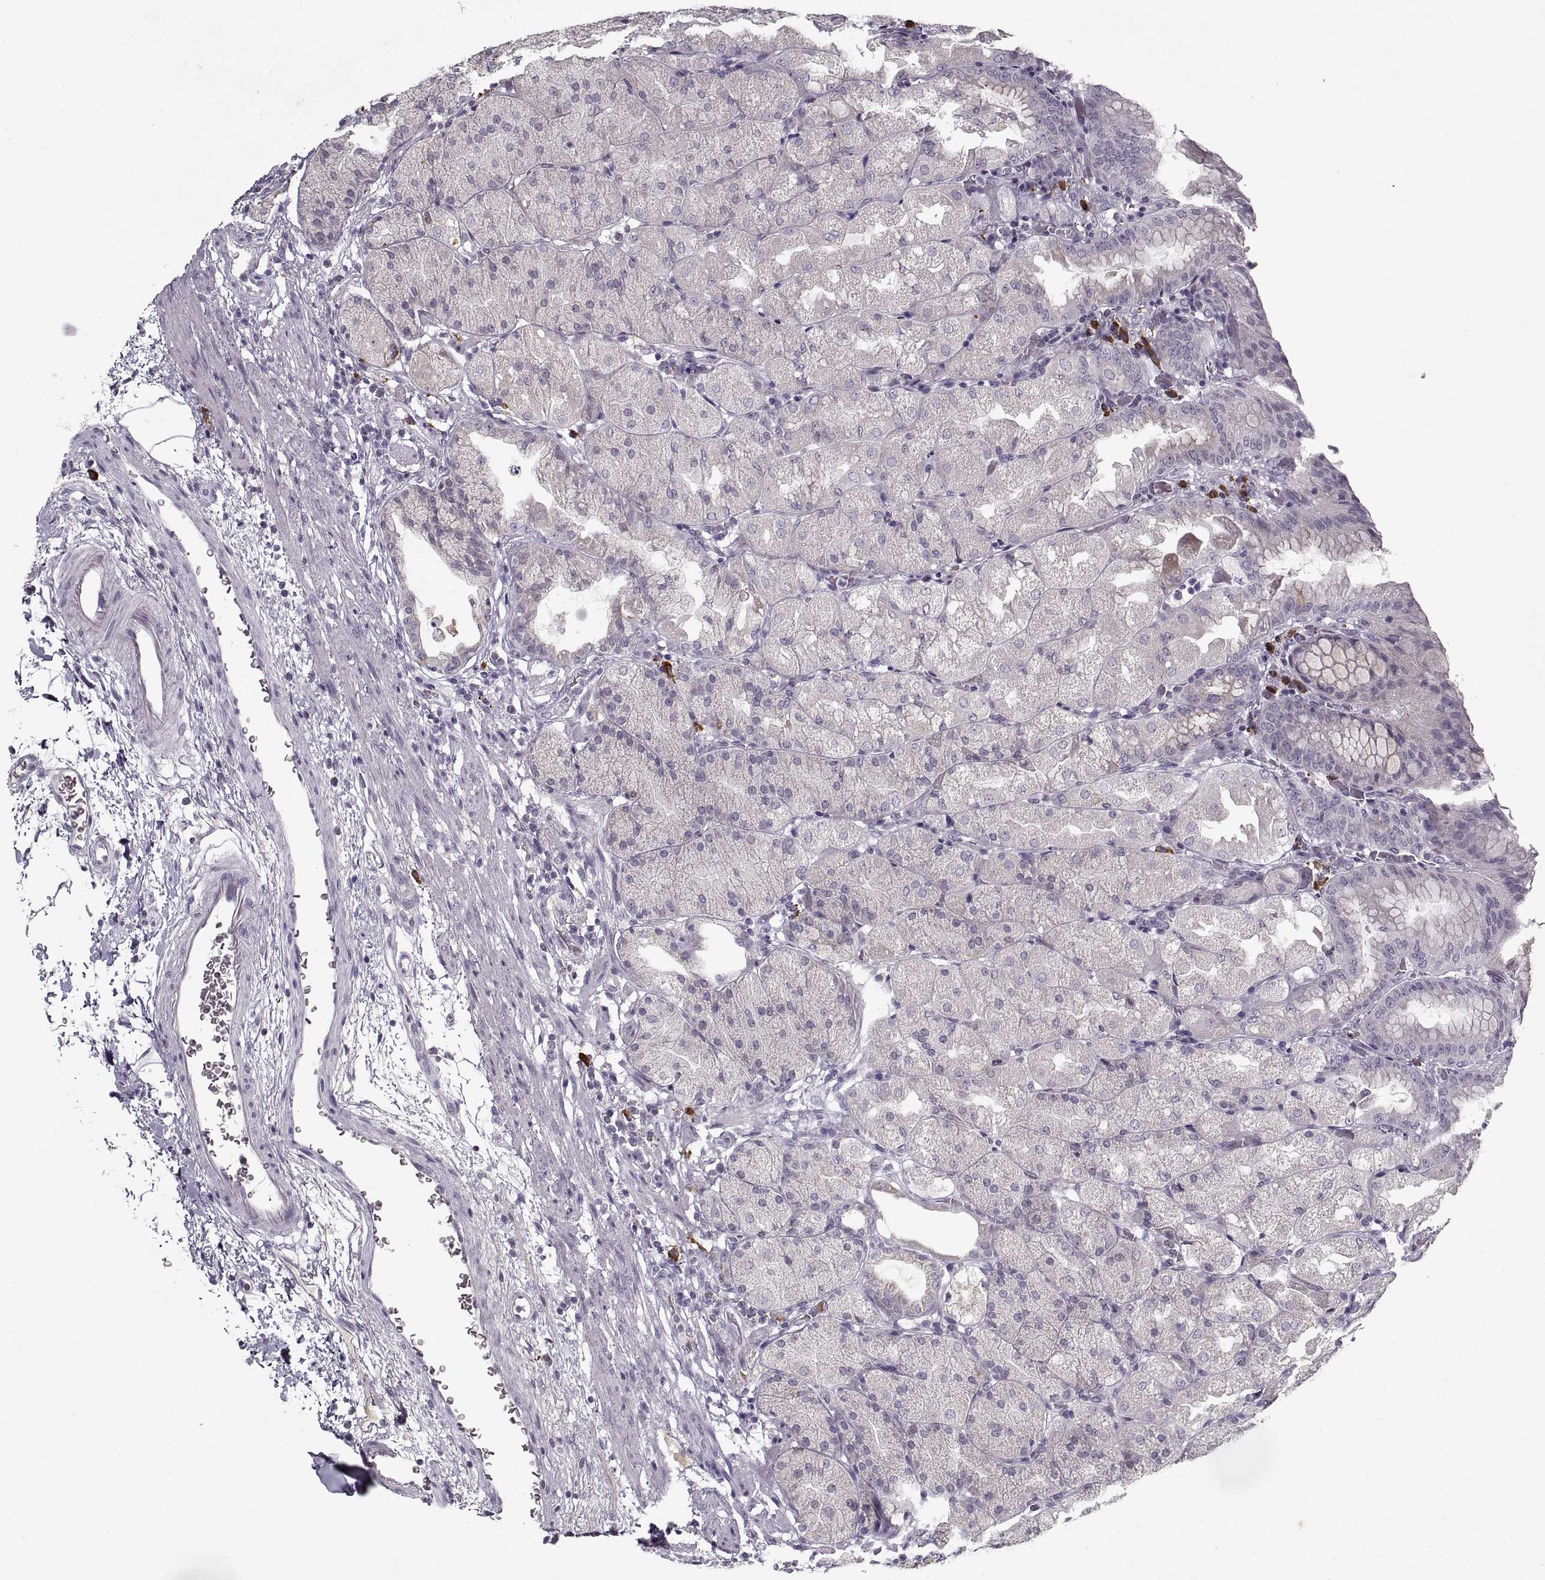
{"staining": {"intensity": "negative", "quantity": "none", "location": "none"}, "tissue": "stomach", "cell_type": "Glandular cells", "image_type": "normal", "snomed": [{"axis": "morphology", "description": "Normal tissue, NOS"}, {"axis": "topography", "description": "Stomach, upper"}, {"axis": "topography", "description": "Stomach"}, {"axis": "topography", "description": "Stomach, lower"}], "caption": "Immunohistochemistry (IHC) micrograph of normal stomach: human stomach stained with DAB (3,3'-diaminobenzidine) reveals no significant protein expression in glandular cells.", "gene": "GAD2", "patient": {"sex": "male", "age": 62}}